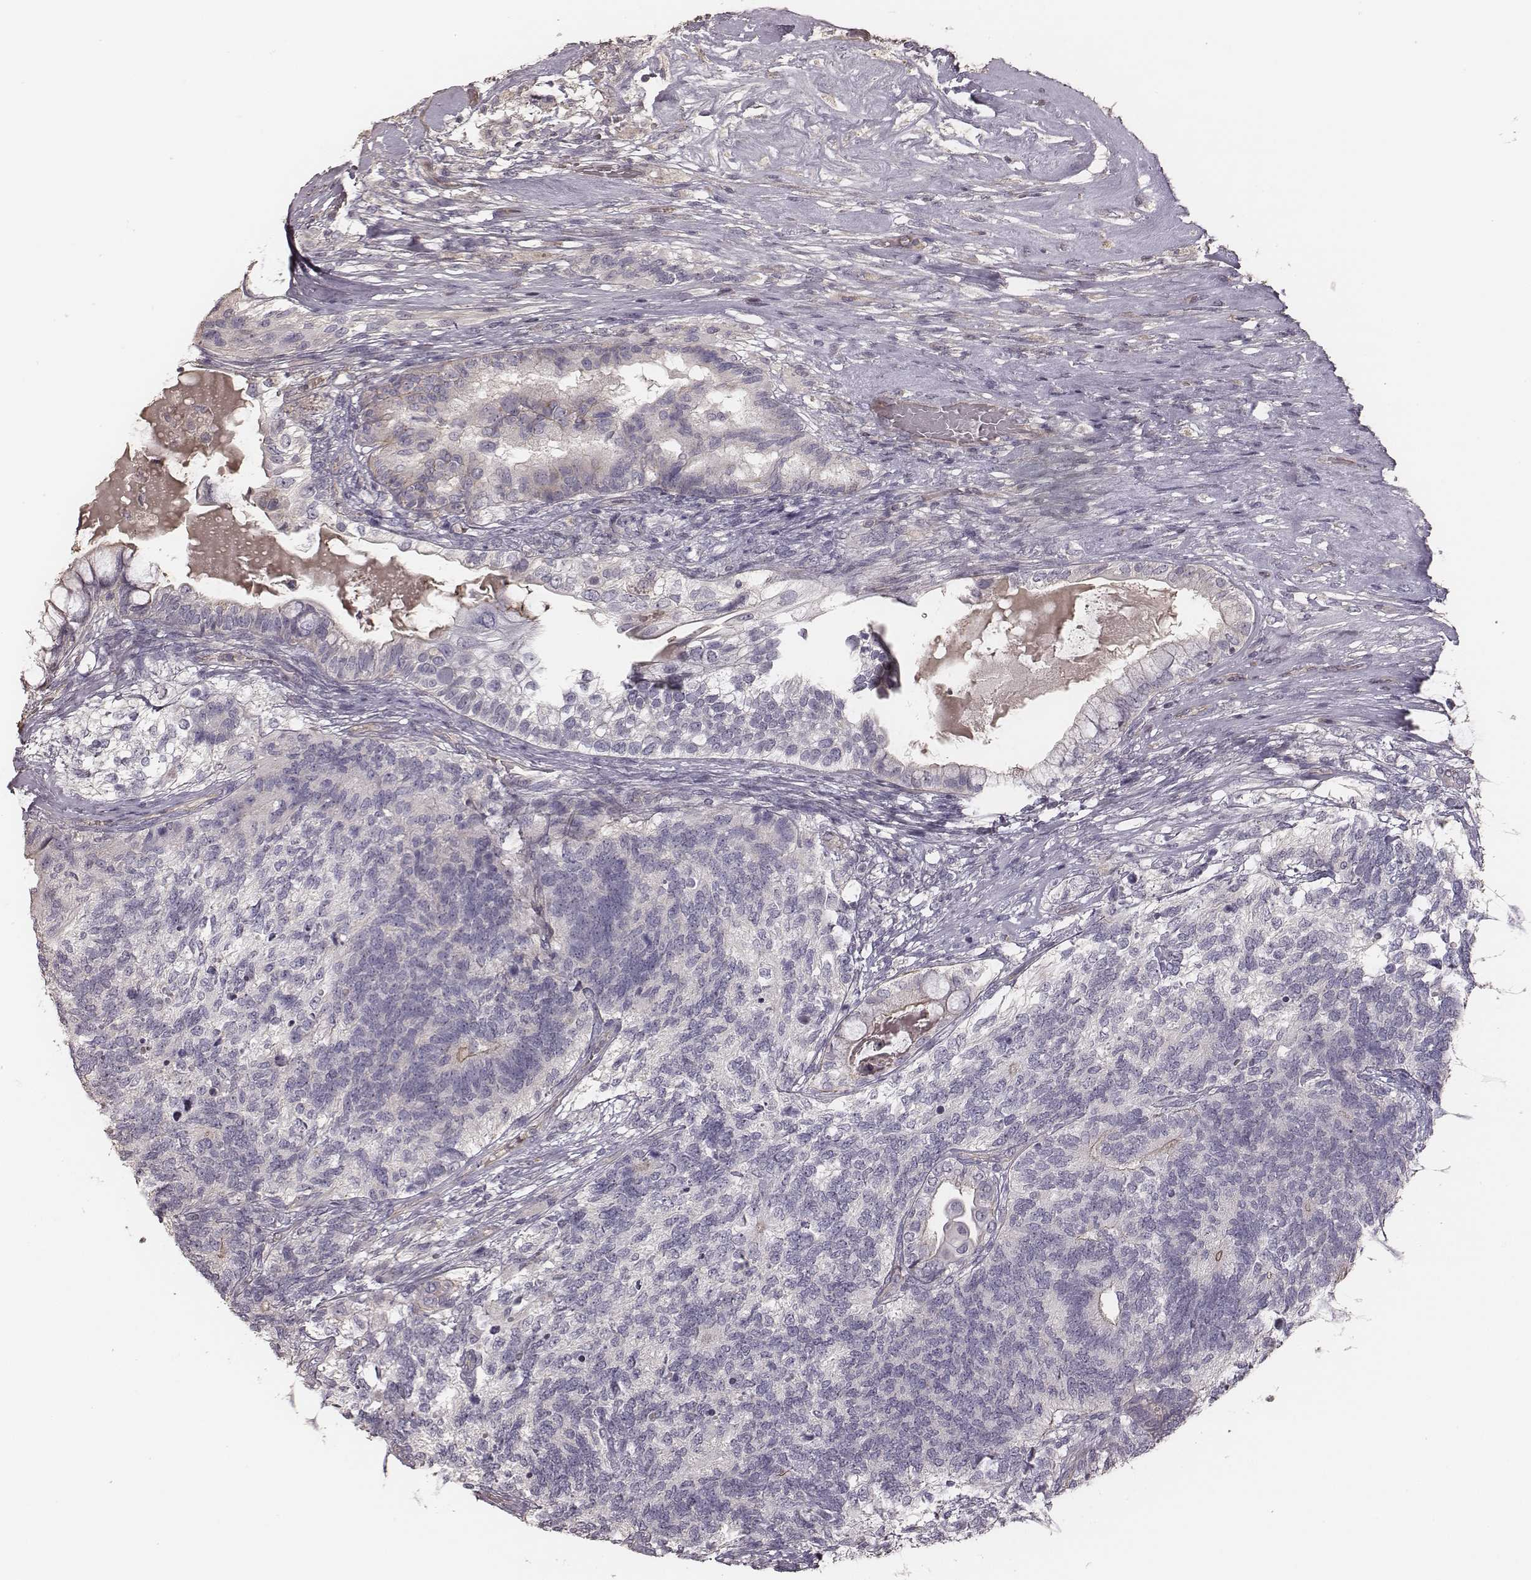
{"staining": {"intensity": "negative", "quantity": "none", "location": "none"}, "tissue": "testis cancer", "cell_type": "Tumor cells", "image_type": "cancer", "snomed": [{"axis": "morphology", "description": "Seminoma, NOS"}, {"axis": "morphology", "description": "Carcinoma, Embryonal, NOS"}, {"axis": "topography", "description": "Testis"}], "caption": "A high-resolution histopathology image shows immunohistochemistry (IHC) staining of testis embryonal carcinoma, which reveals no significant staining in tumor cells.", "gene": "OTOGL", "patient": {"sex": "male", "age": 41}}